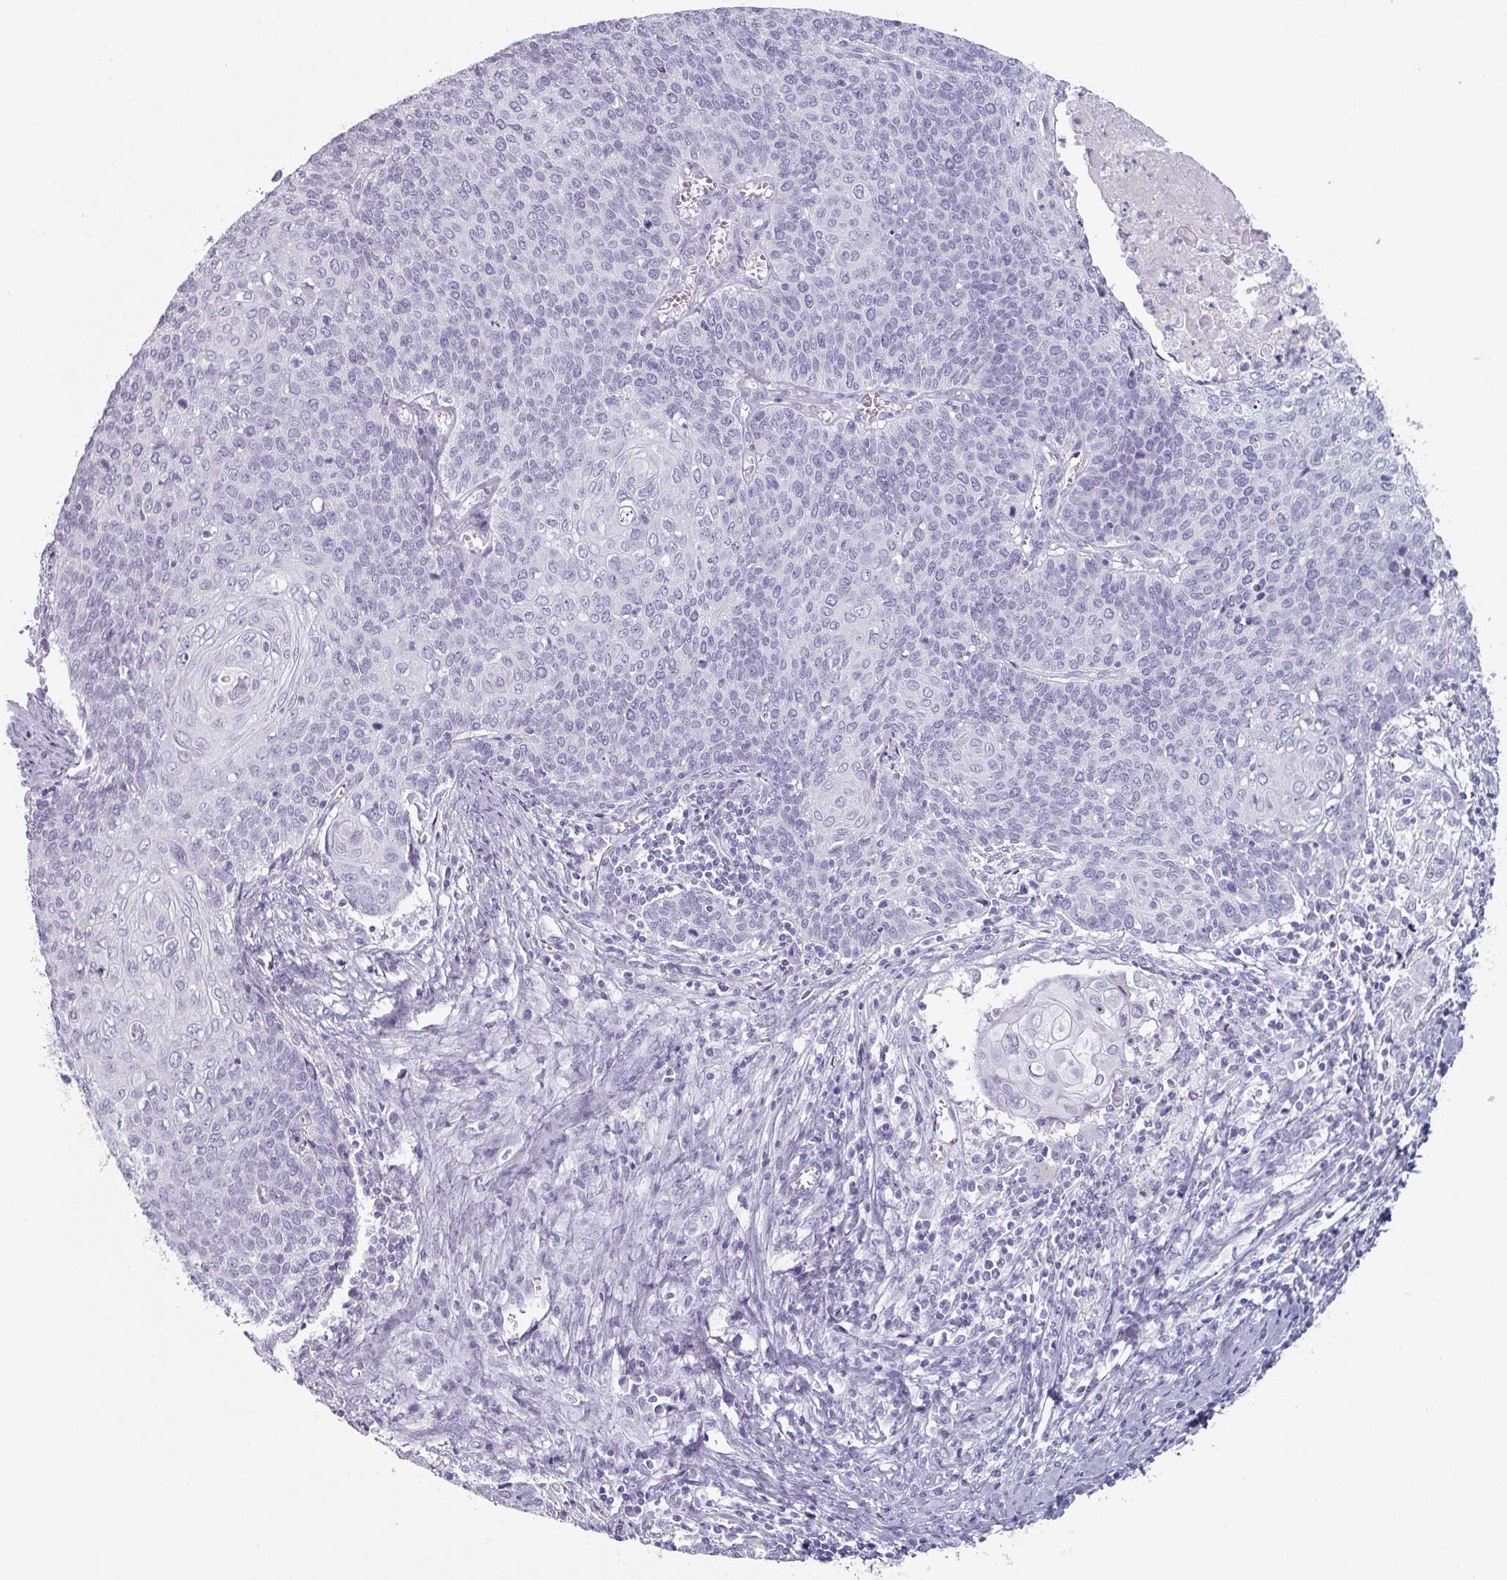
{"staining": {"intensity": "negative", "quantity": "none", "location": "none"}, "tissue": "cervical cancer", "cell_type": "Tumor cells", "image_type": "cancer", "snomed": [{"axis": "morphology", "description": "Squamous cell carcinoma, NOS"}, {"axis": "topography", "description": "Cervix"}], "caption": "Cervical squamous cell carcinoma stained for a protein using immunohistochemistry reveals no expression tumor cells.", "gene": "SLC35G2", "patient": {"sex": "female", "age": 39}}